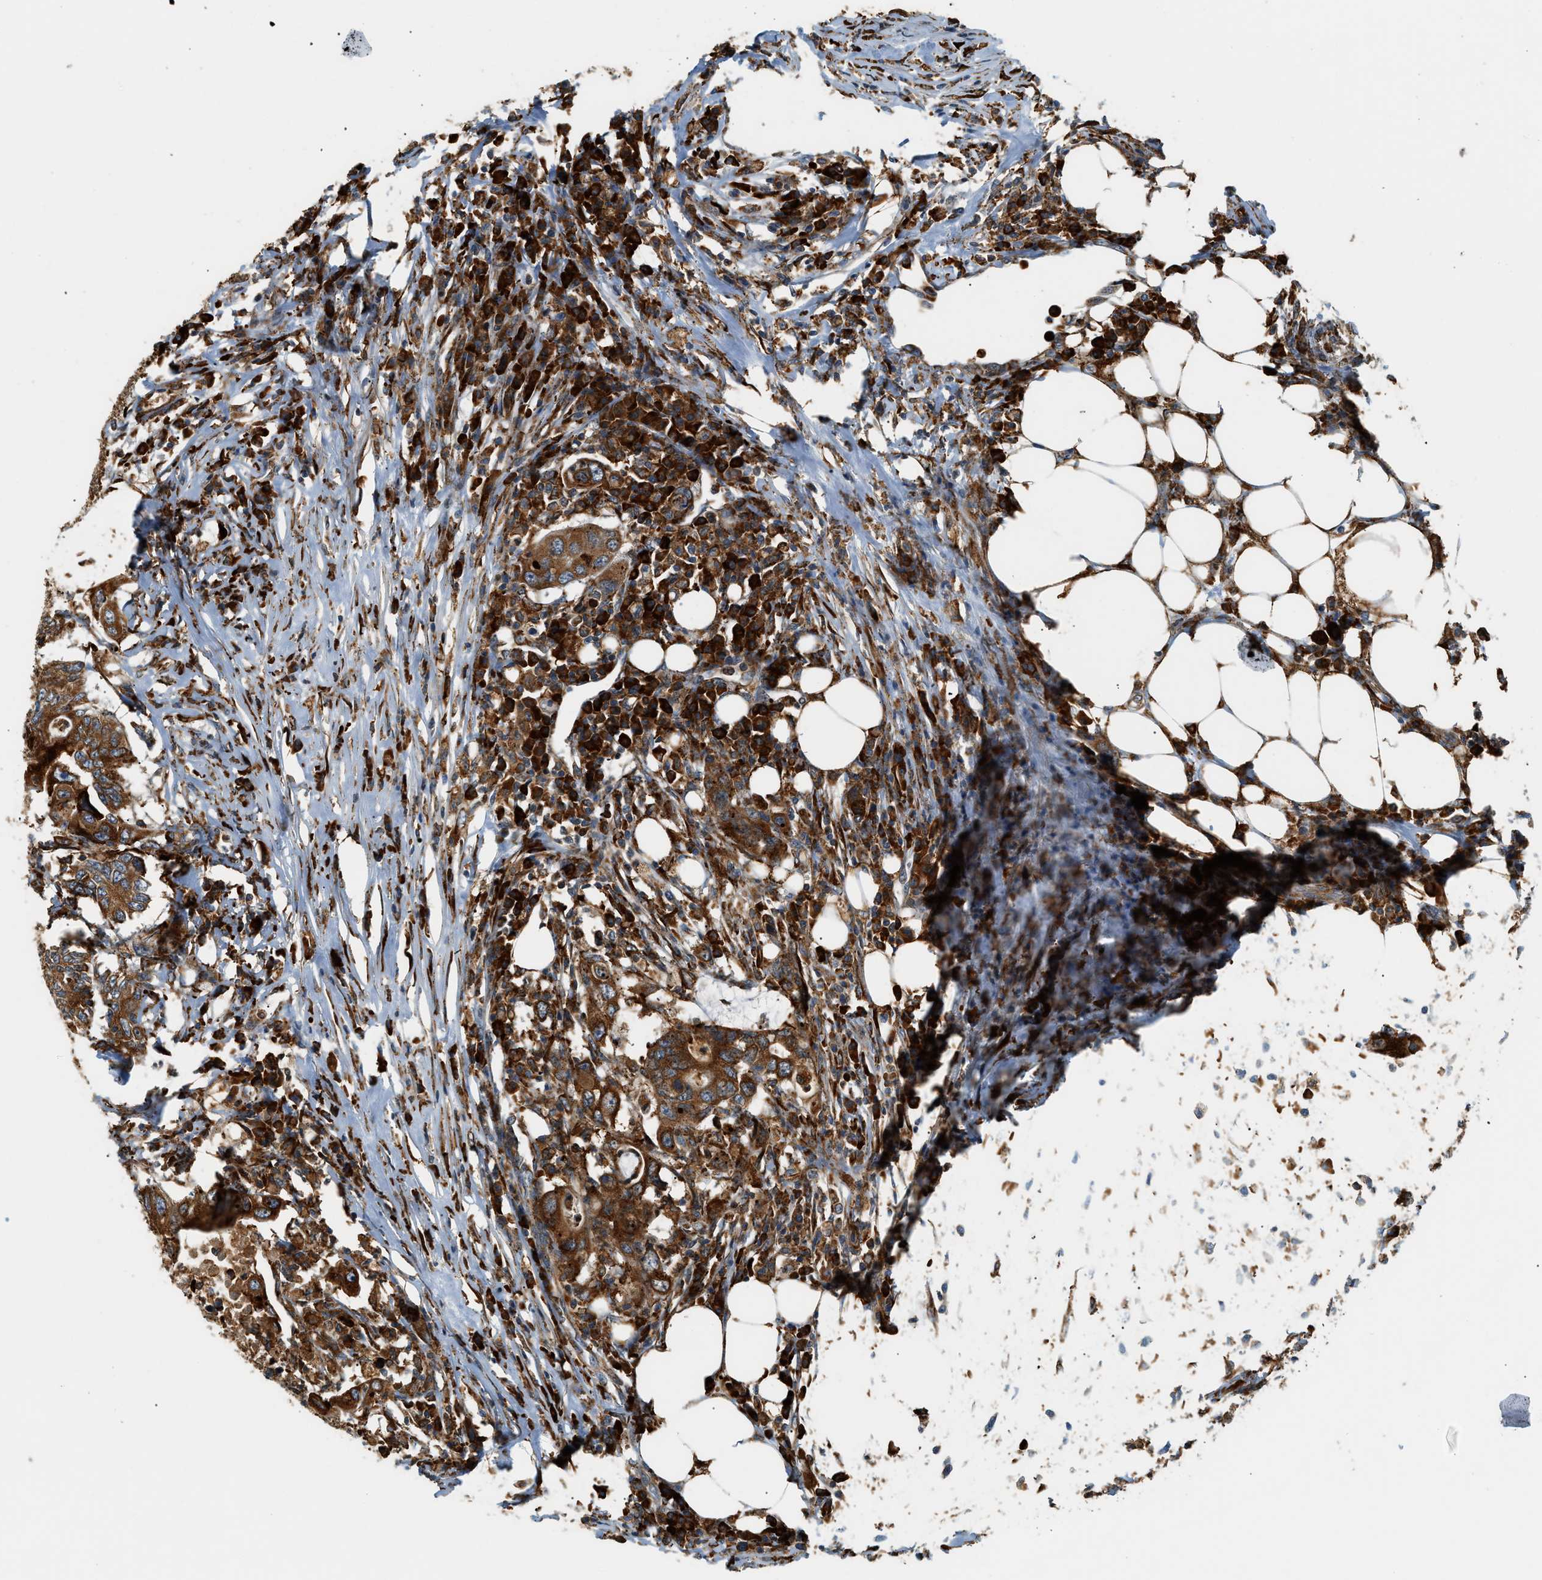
{"staining": {"intensity": "strong", "quantity": ">75%", "location": "cytoplasmic/membranous"}, "tissue": "colorectal cancer", "cell_type": "Tumor cells", "image_type": "cancer", "snomed": [{"axis": "morphology", "description": "Adenocarcinoma, NOS"}, {"axis": "topography", "description": "Colon"}], "caption": "The image reveals staining of colorectal cancer (adenocarcinoma), revealing strong cytoplasmic/membranous protein staining (brown color) within tumor cells.", "gene": "SEMA4D", "patient": {"sex": "male", "age": 71}}